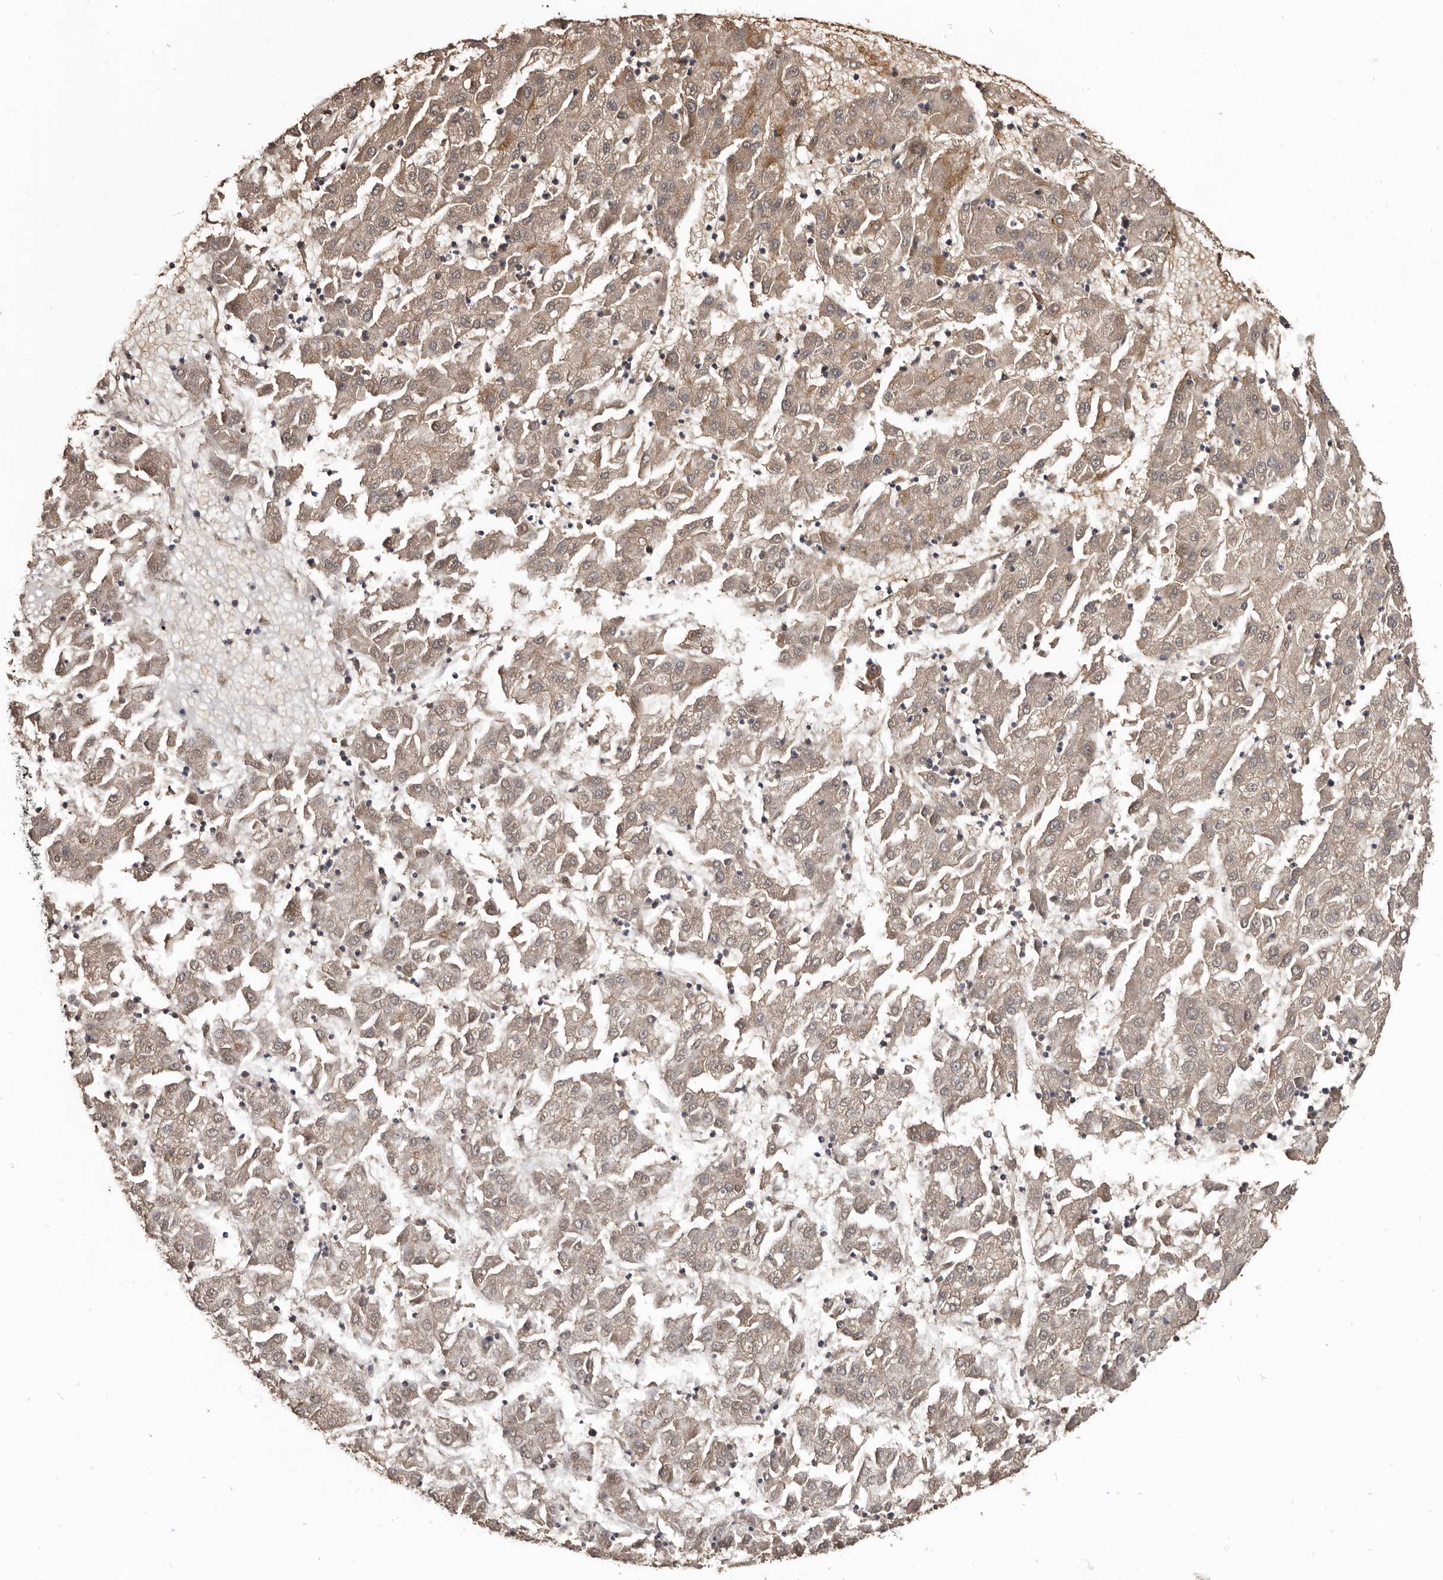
{"staining": {"intensity": "weak", "quantity": "25%-75%", "location": "cytoplasmic/membranous"}, "tissue": "liver cancer", "cell_type": "Tumor cells", "image_type": "cancer", "snomed": [{"axis": "morphology", "description": "Carcinoma, Hepatocellular, NOS"}, {"axis": "topography", "description": "Liver"}], "caption": "IHC histopathology image of neoplastic tissue: liver hepatocellular carcinoma stained using immunohistochemistry (IHC) reveals low levels of weak protein expression localized specifically in the cytoplasmic/membranous of tumor cells, appearing as a cytoplasmic/membranous brown color.", "gene": "NENF", "patient": {"sex": "male", "age": 72}}